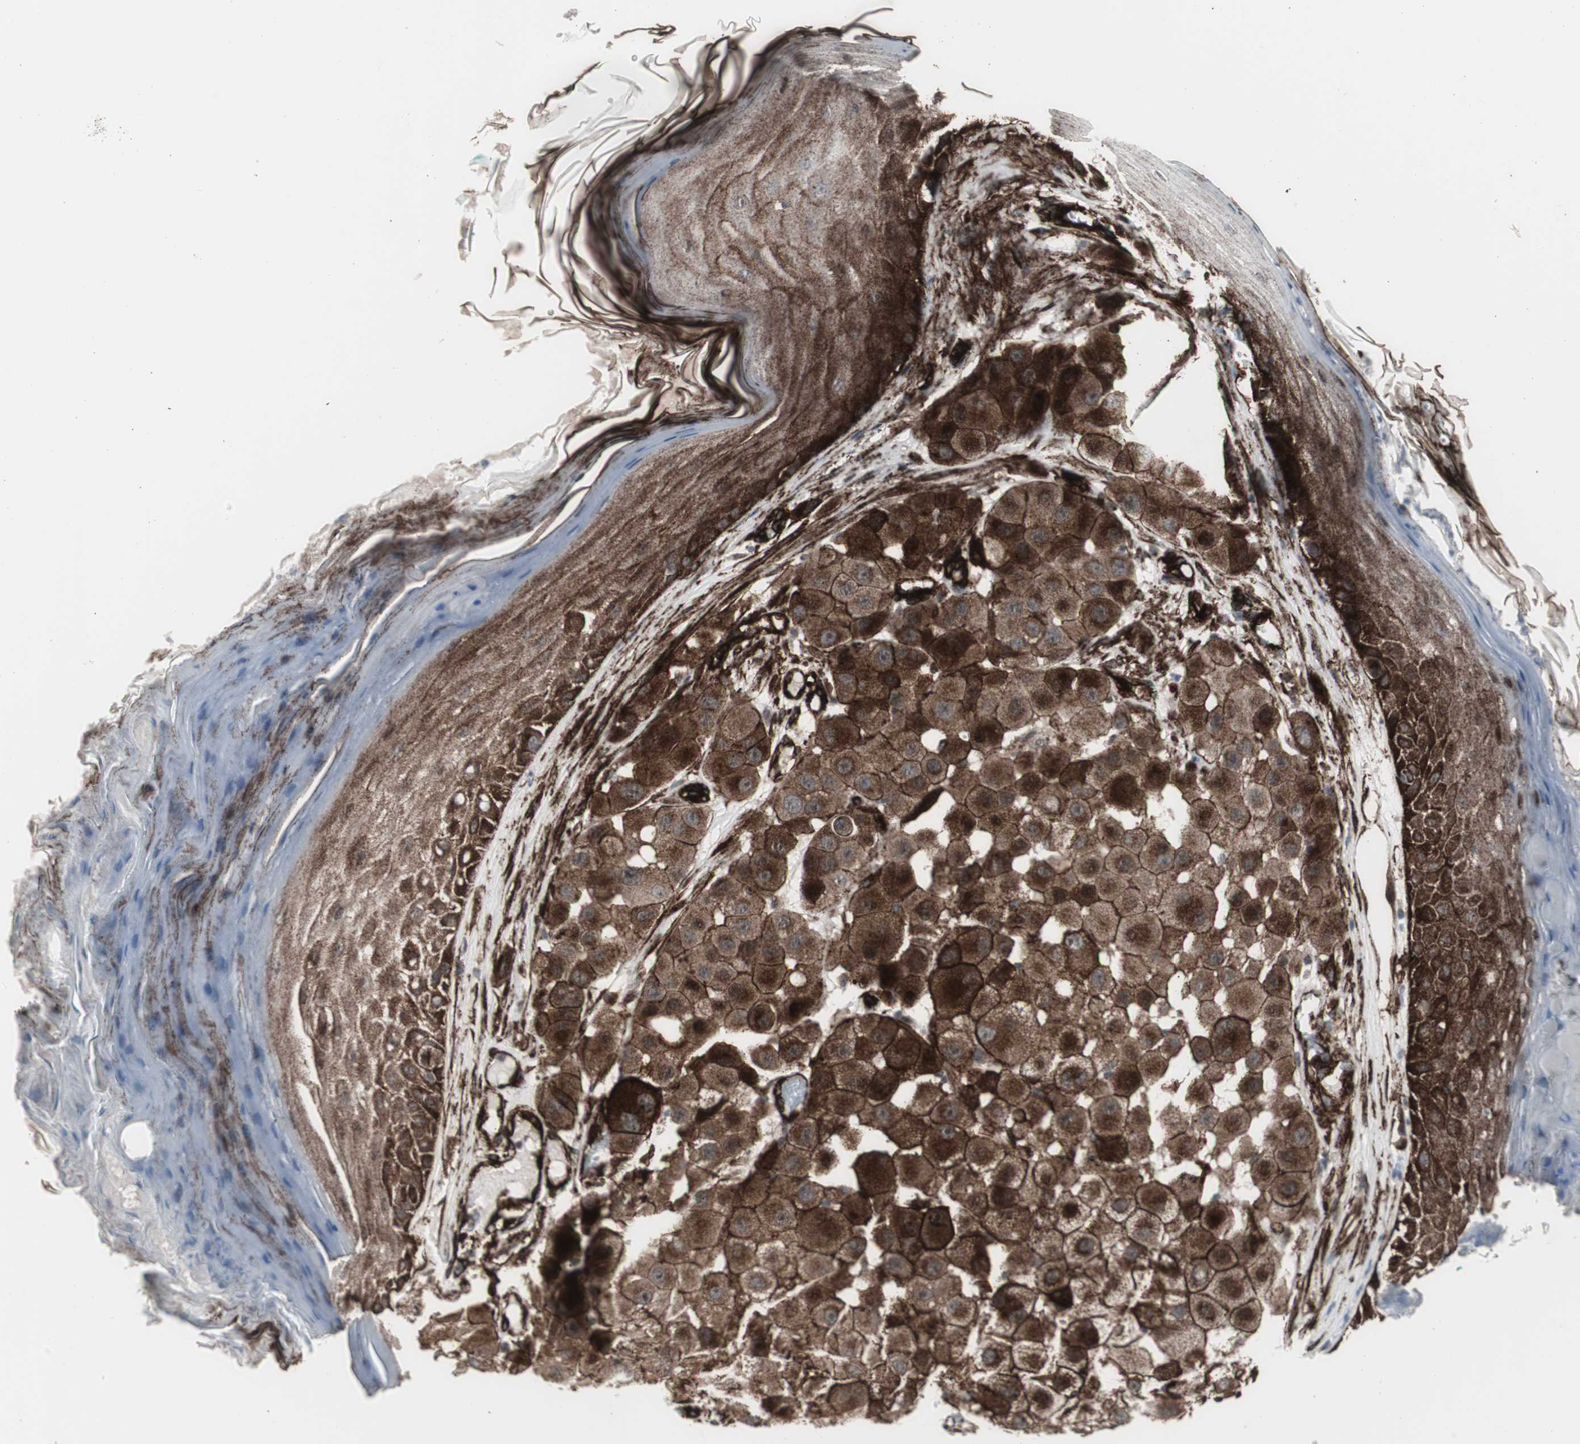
{"staining": {"intensity": "strong", "quantity": "25%-75%", "location": "cytoplasmic/membranous"}, "tissue": "melanoma", "cell_type": "Tumor cells", "image_type": "cancer", "snomed": [{"axis": "morphology", "description": "Malignant melanoma, NOS"}, {"axis": "topography", "description": "Skin"}], "caption": "Immunohistochemistry of human malignant melanoma exhibits high levels of strong cytoplasmic/membranous staining in approximately 25%-75% of tumor cells.", "gene": "PDGFA", "patient": {"sex": "female", "age": 81}}